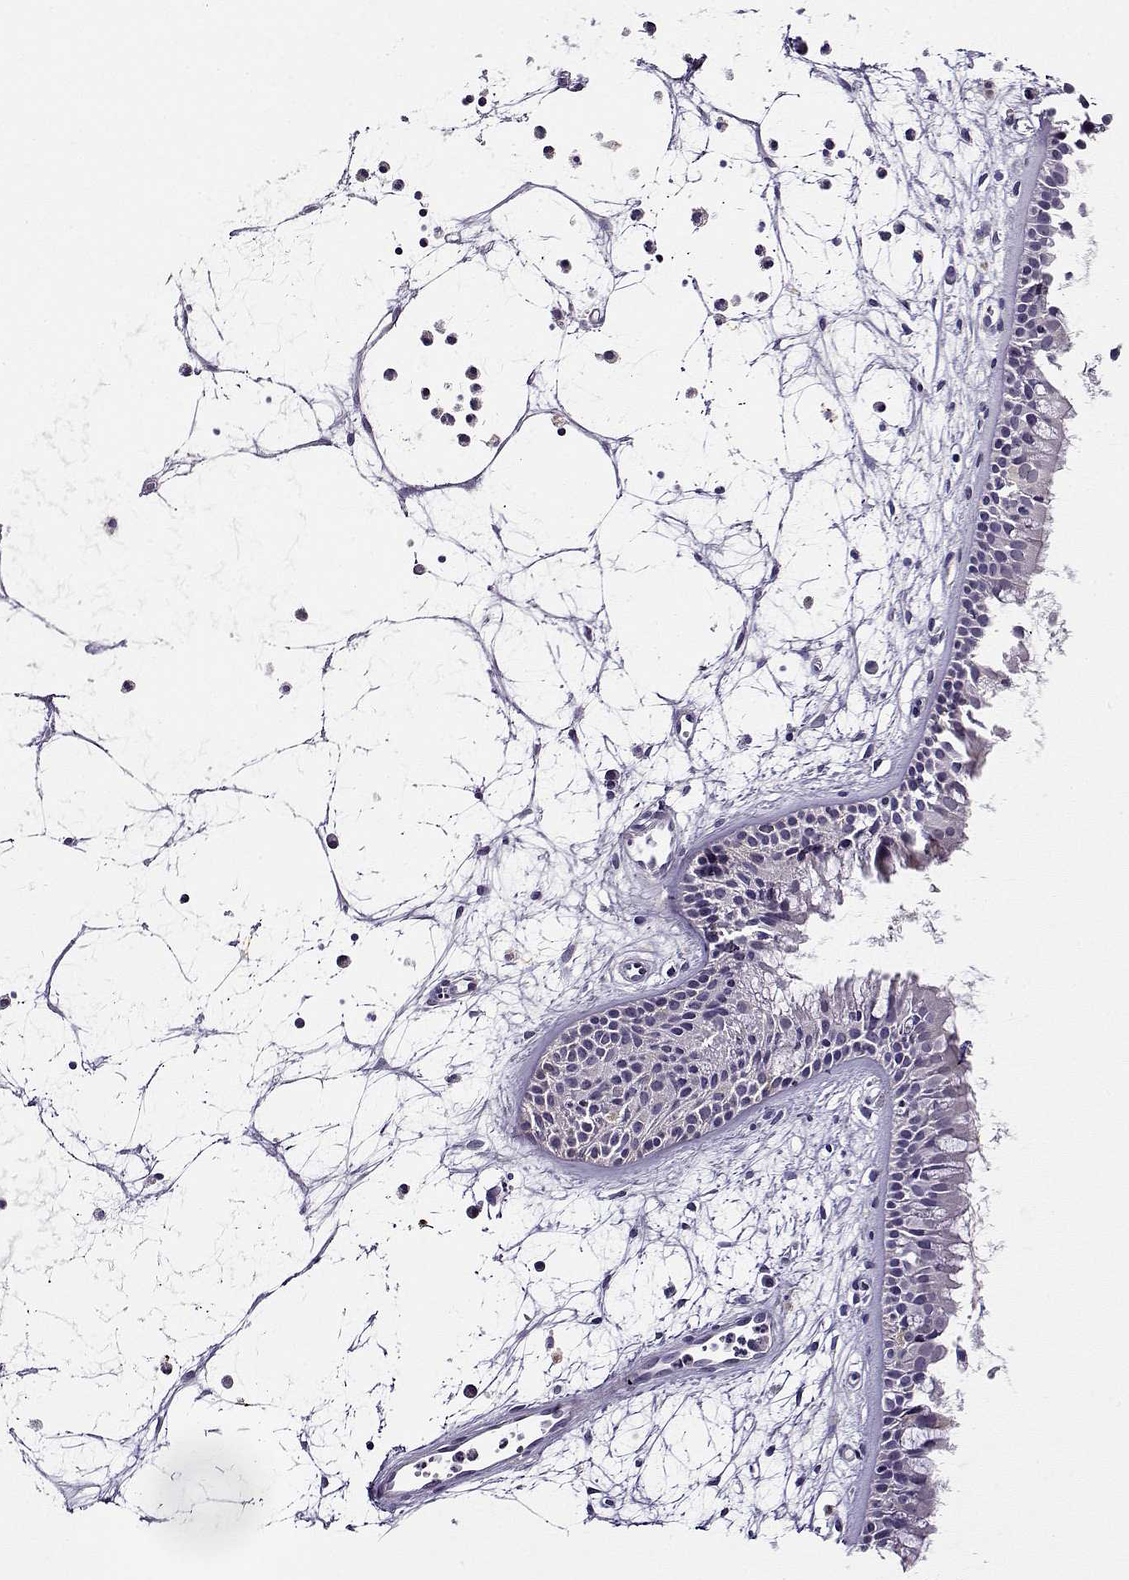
{"staining": {"intensity": "negative", "quantity": "none", "location": "none"}, "tissue": "nasopharynx", "cell_type": "Respiratory epithelial cells", "image_type": "normal", "snomed": [{"axis": "morphology", "description": "Normal tissue, NOS"}, {"axis": "topography", "description": "Nasopharynx"}], "caption": "An immunohistochemistry (IHC) image of normal nasopharynx is shown. There is no staining in respiratory epithelial cells of nasopharynx. Nuclei are stained in blue.", "gene": "UCP3", "patient": {"sex": "female", "age": 68}}